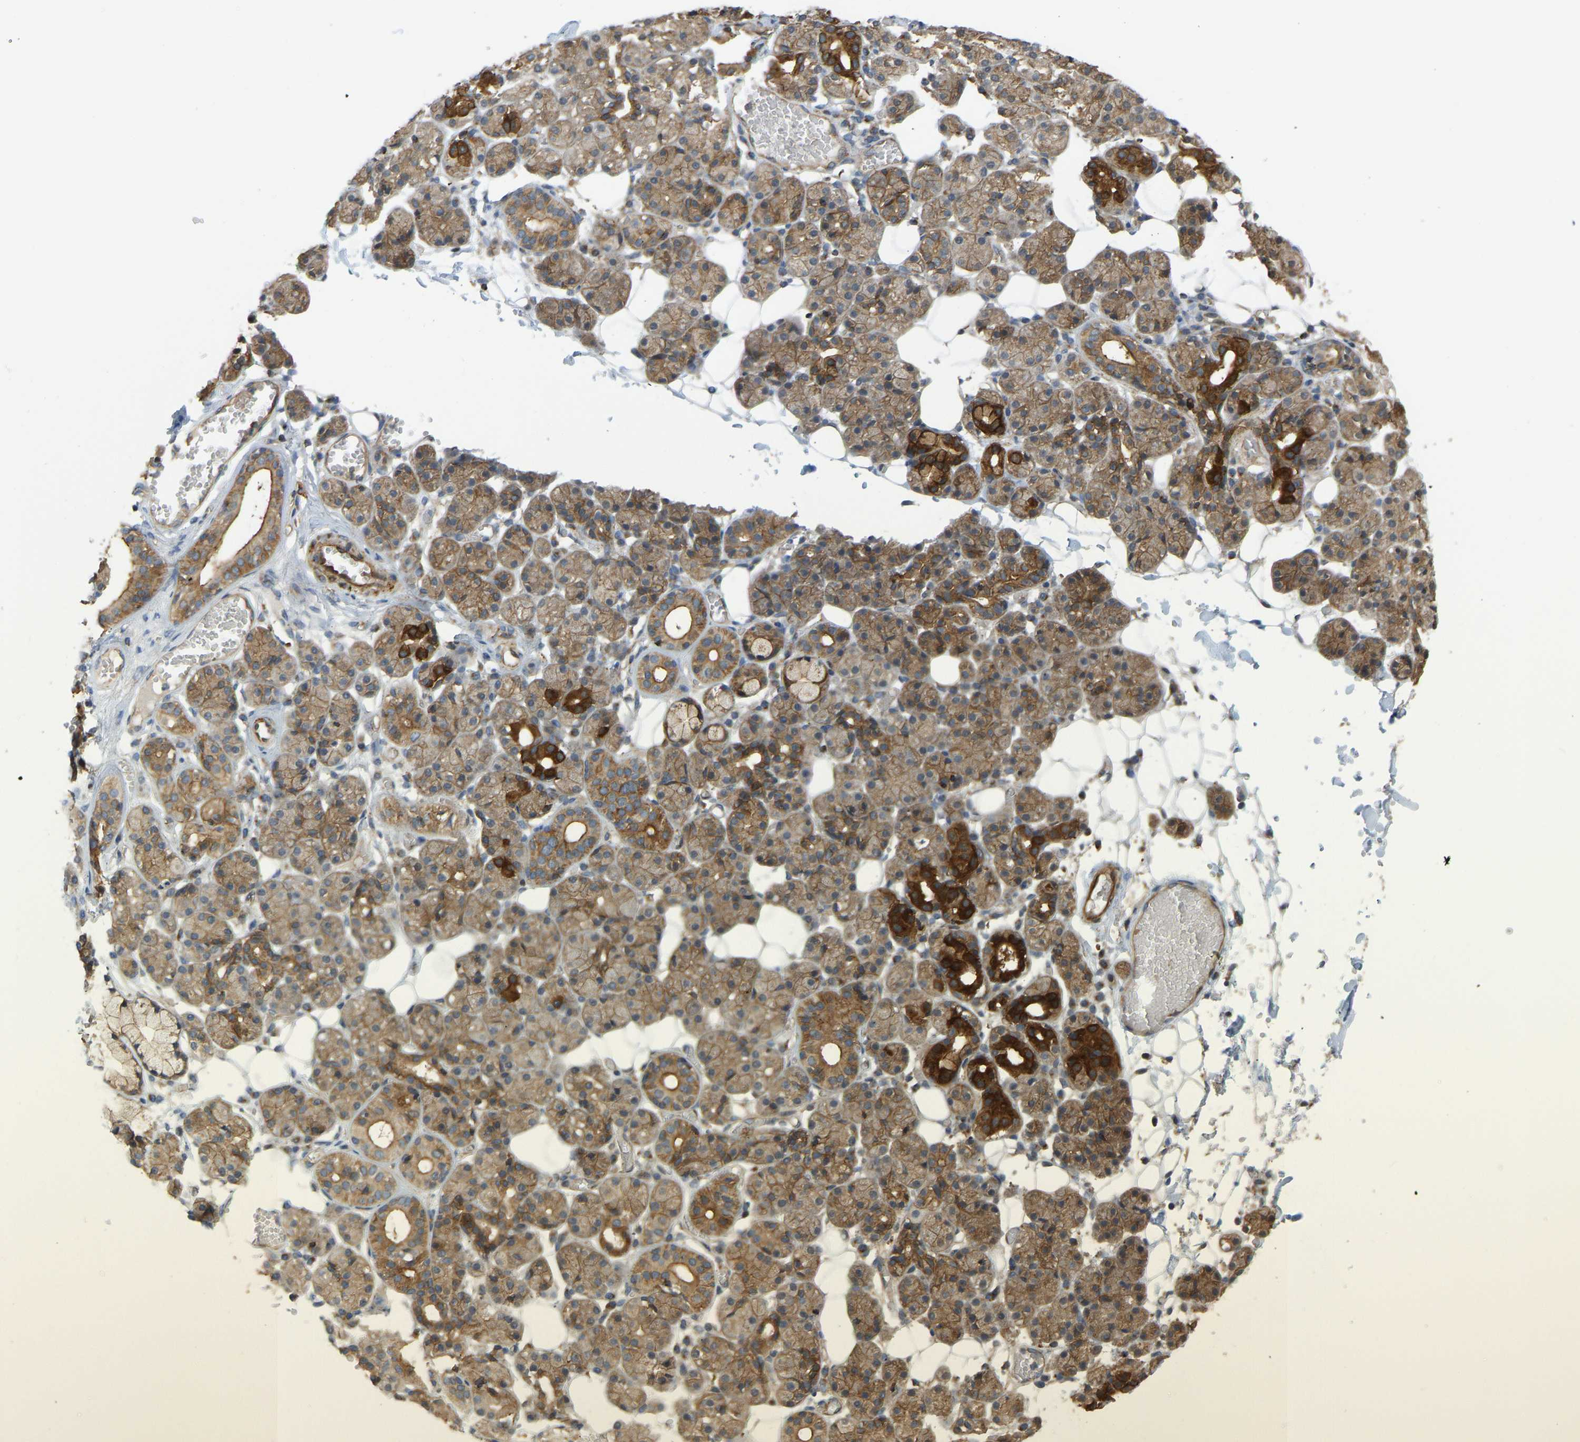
{"staining": {"intensity": "moderate", "quantity": ">75%", "location": "cytoplasmic/membranous"}, "tissue": "salivary gland", "cell_type": "Glandular cells", "image_type": "normal", "snomed": [{"axis": "morphology", "description": "Normal tissue, NOS"}, {"axis": "topography", "description": "Salivary gland"}], "caption": "Salivary gland stained with a brown dye demonstrates moderate cytoplasmic/membranous positive expression in approximately >75% of glandular cells.", "gene": "KIAA1671", "patient": {"sex": "male", "age": 63}}